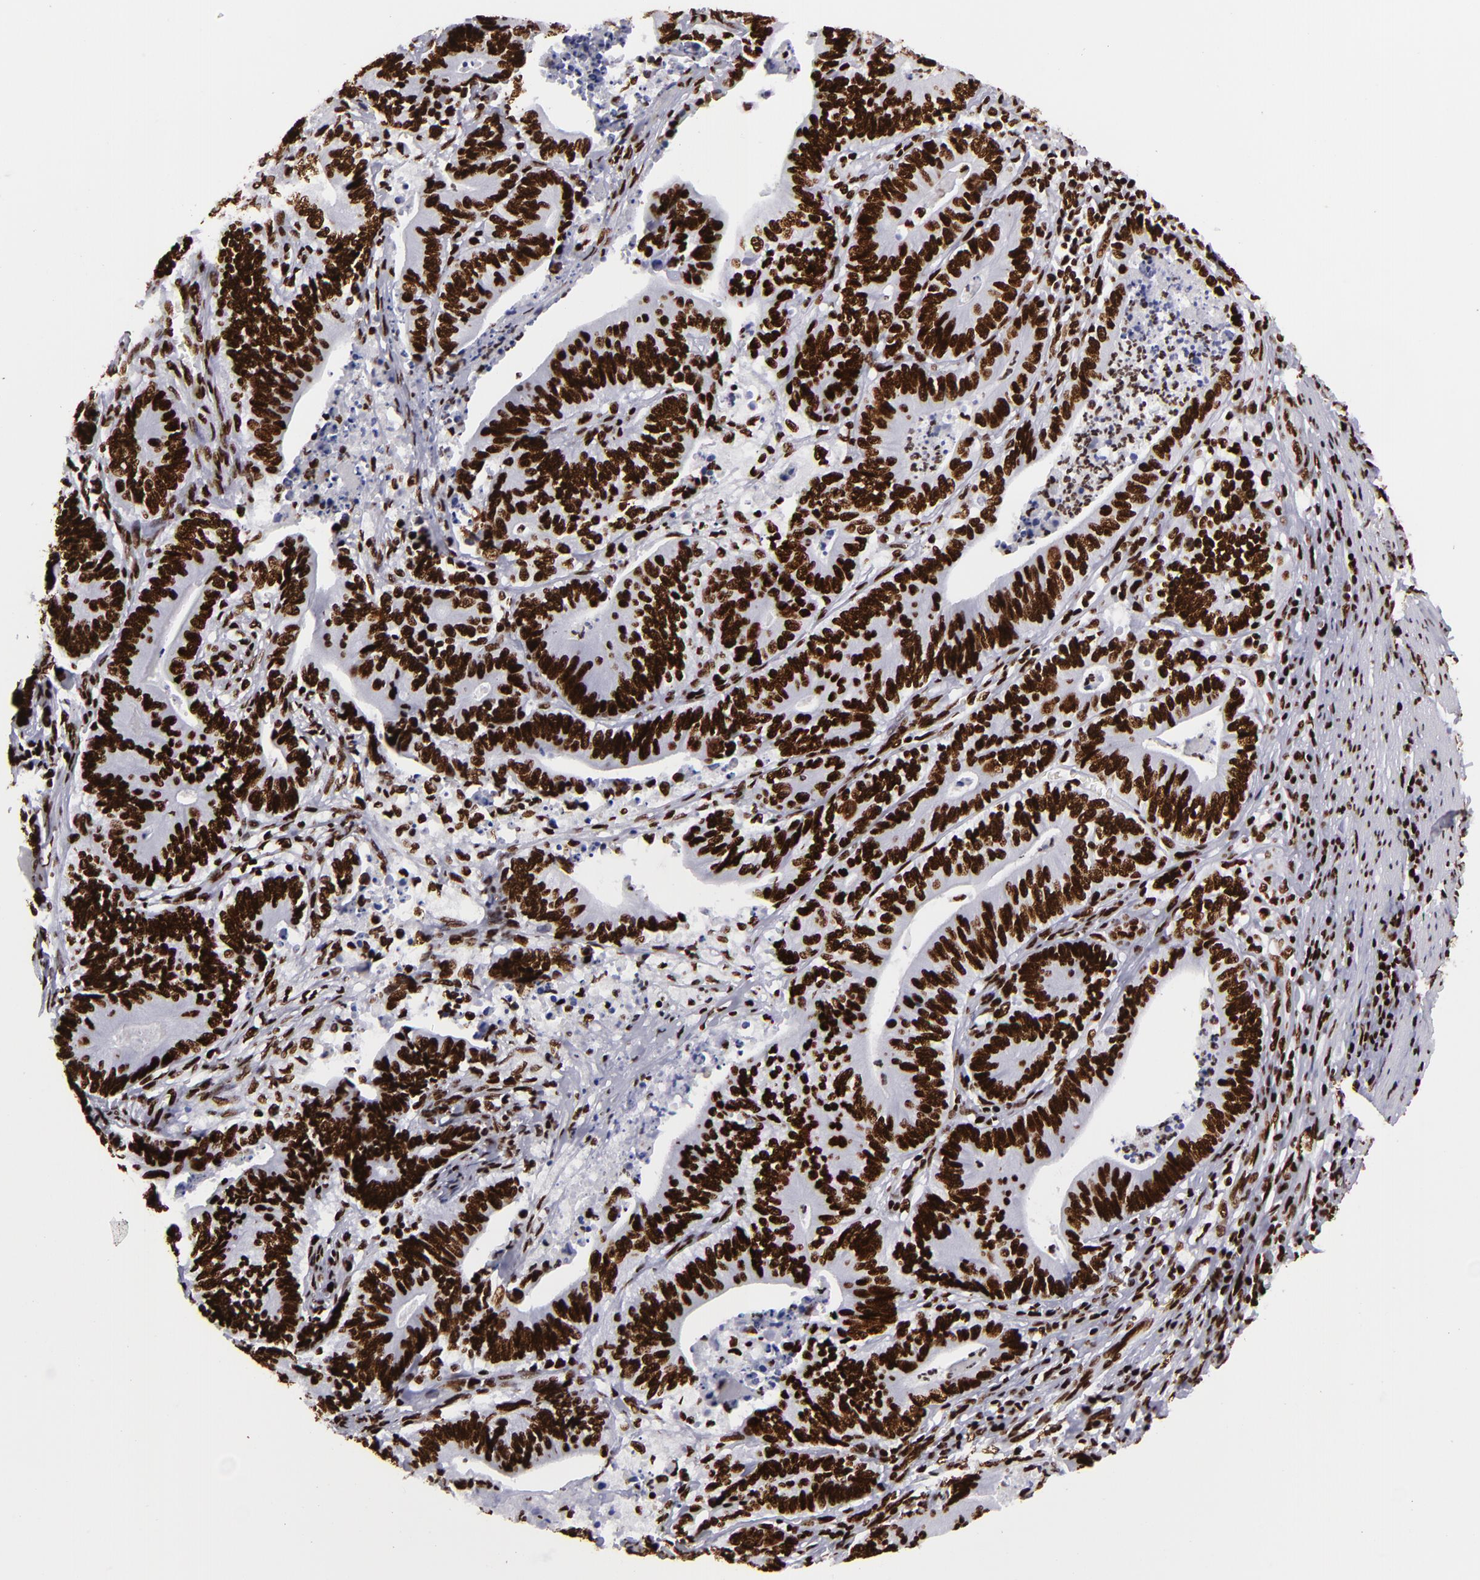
{"staining": {"intensity": "strong", "quantity": ">75%", "location": "nuclear"}, "tissue": "stomach cancer", "cell_type": "Tumor cells", "image_type": "cancer", "snomed": [{"axis": "morphology", "description": "Adenocarcinoma, NOS"}, {"axis": "topography", "description": "Stomach, lower"}], "caption": "Stomach adenocarcinoma stained for a protein exhibits strong nuclear positivity in tumor cells. (DAB IHC with brightfield microscopy, high magnification).", "gene": "SAFB", "patient": {"sex": "female", "age": 86}}